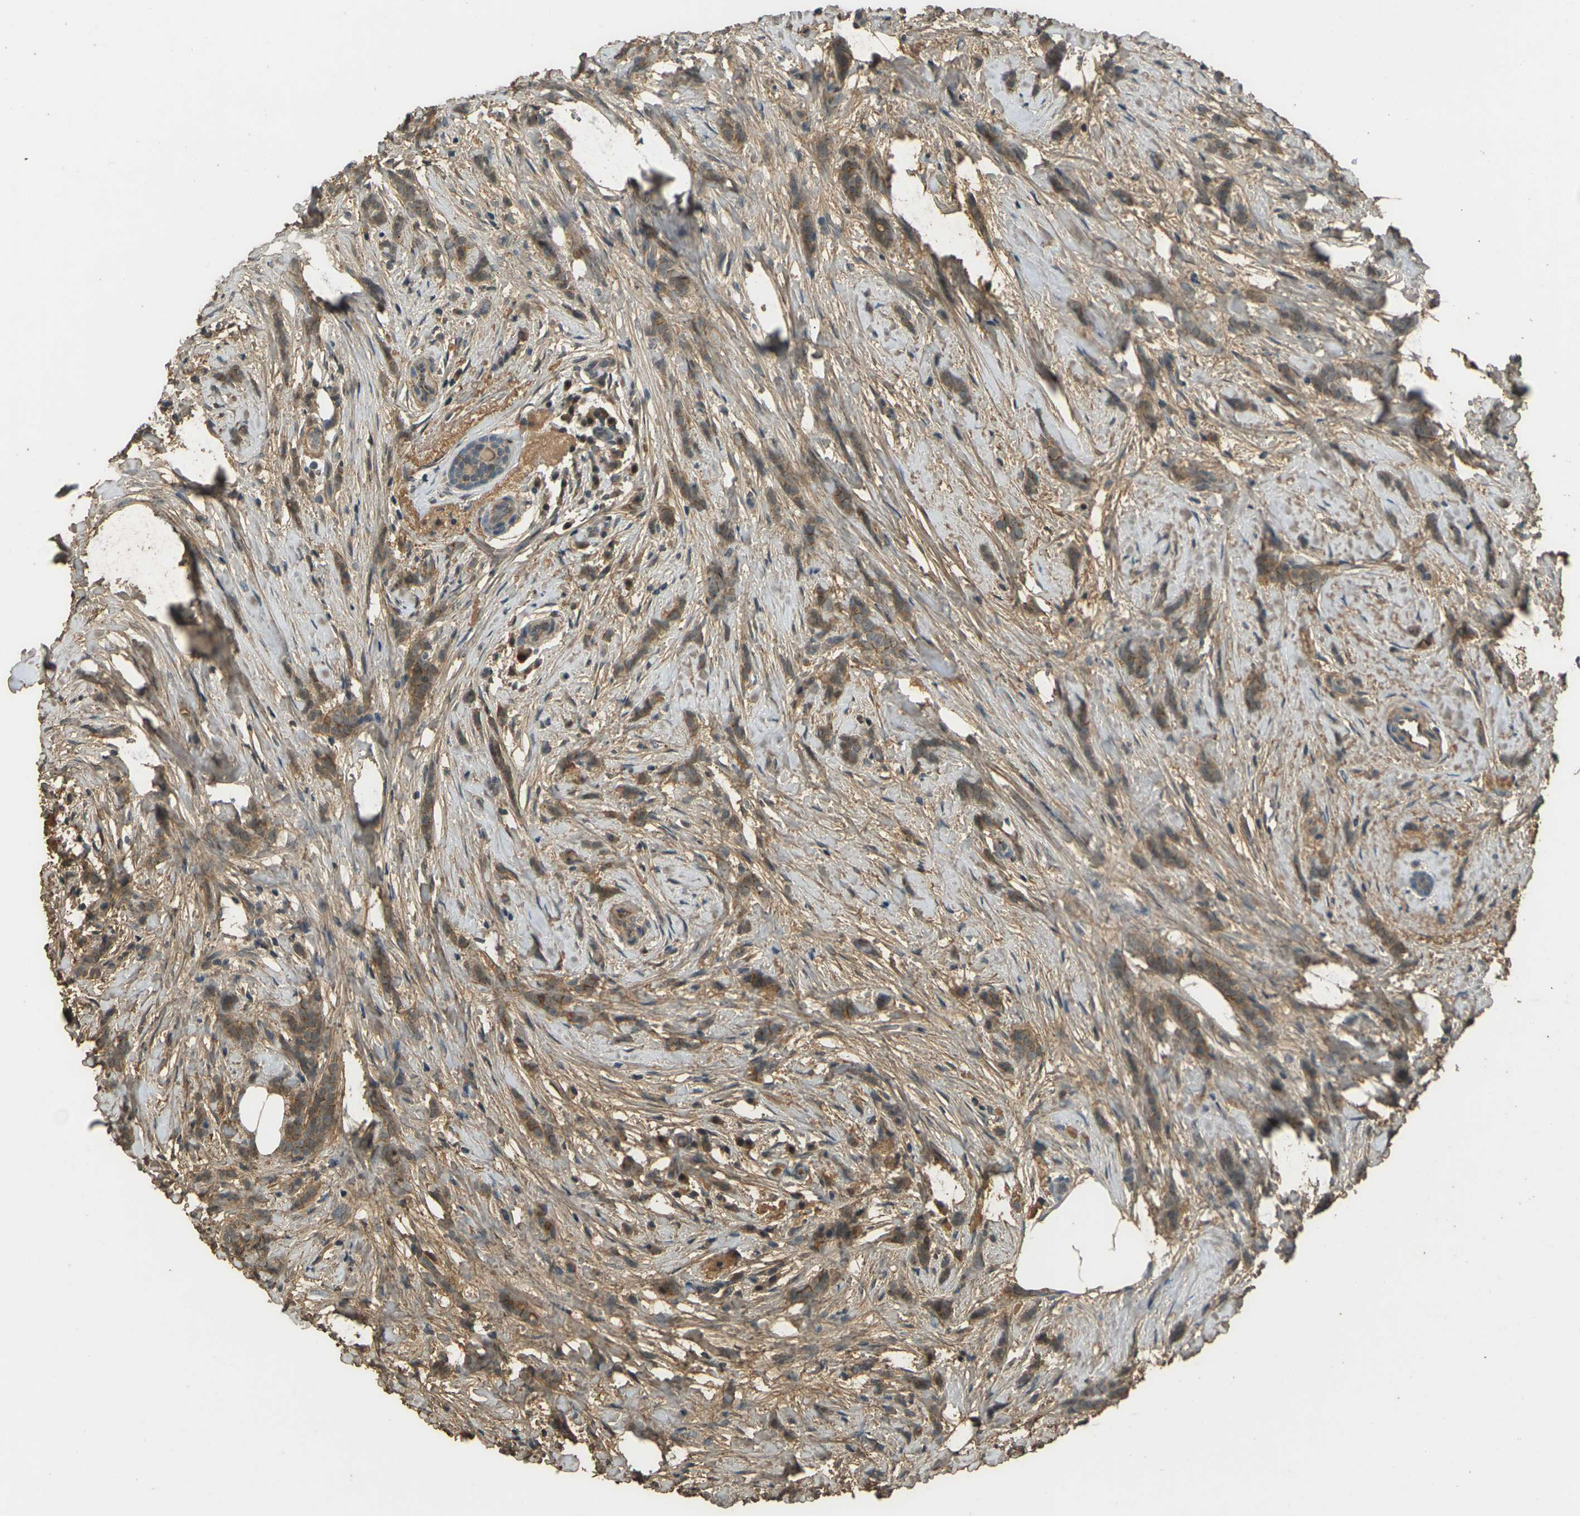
{"staining": {"intensity": "moderate", "quantity": ">75%", "location": "cytoplasmic/membranous"}, "tissue": "breast cancer", "cell_type": "Tumor cells", "image_type": "cancer", "snomed": [{"axis": "morphology", "description": "Lobular carcinoma, in situ"}, {"axis": "morphology", "description": "Lobular carcinoma"}, {"axis": "topography", "description": "Breast"}], "caption": "High-magnification brightfield microscopy of lobular carcinoma (breast) stained with DAB (brown) and counterstained with hematoxylin (blue). tumor cells exhibit moderate cytoplasmic/membranous staining is appreciated in approximately>75% of cells.", "gene": "CYP1B1", "patient": {"sex": "female", "age": 41}}